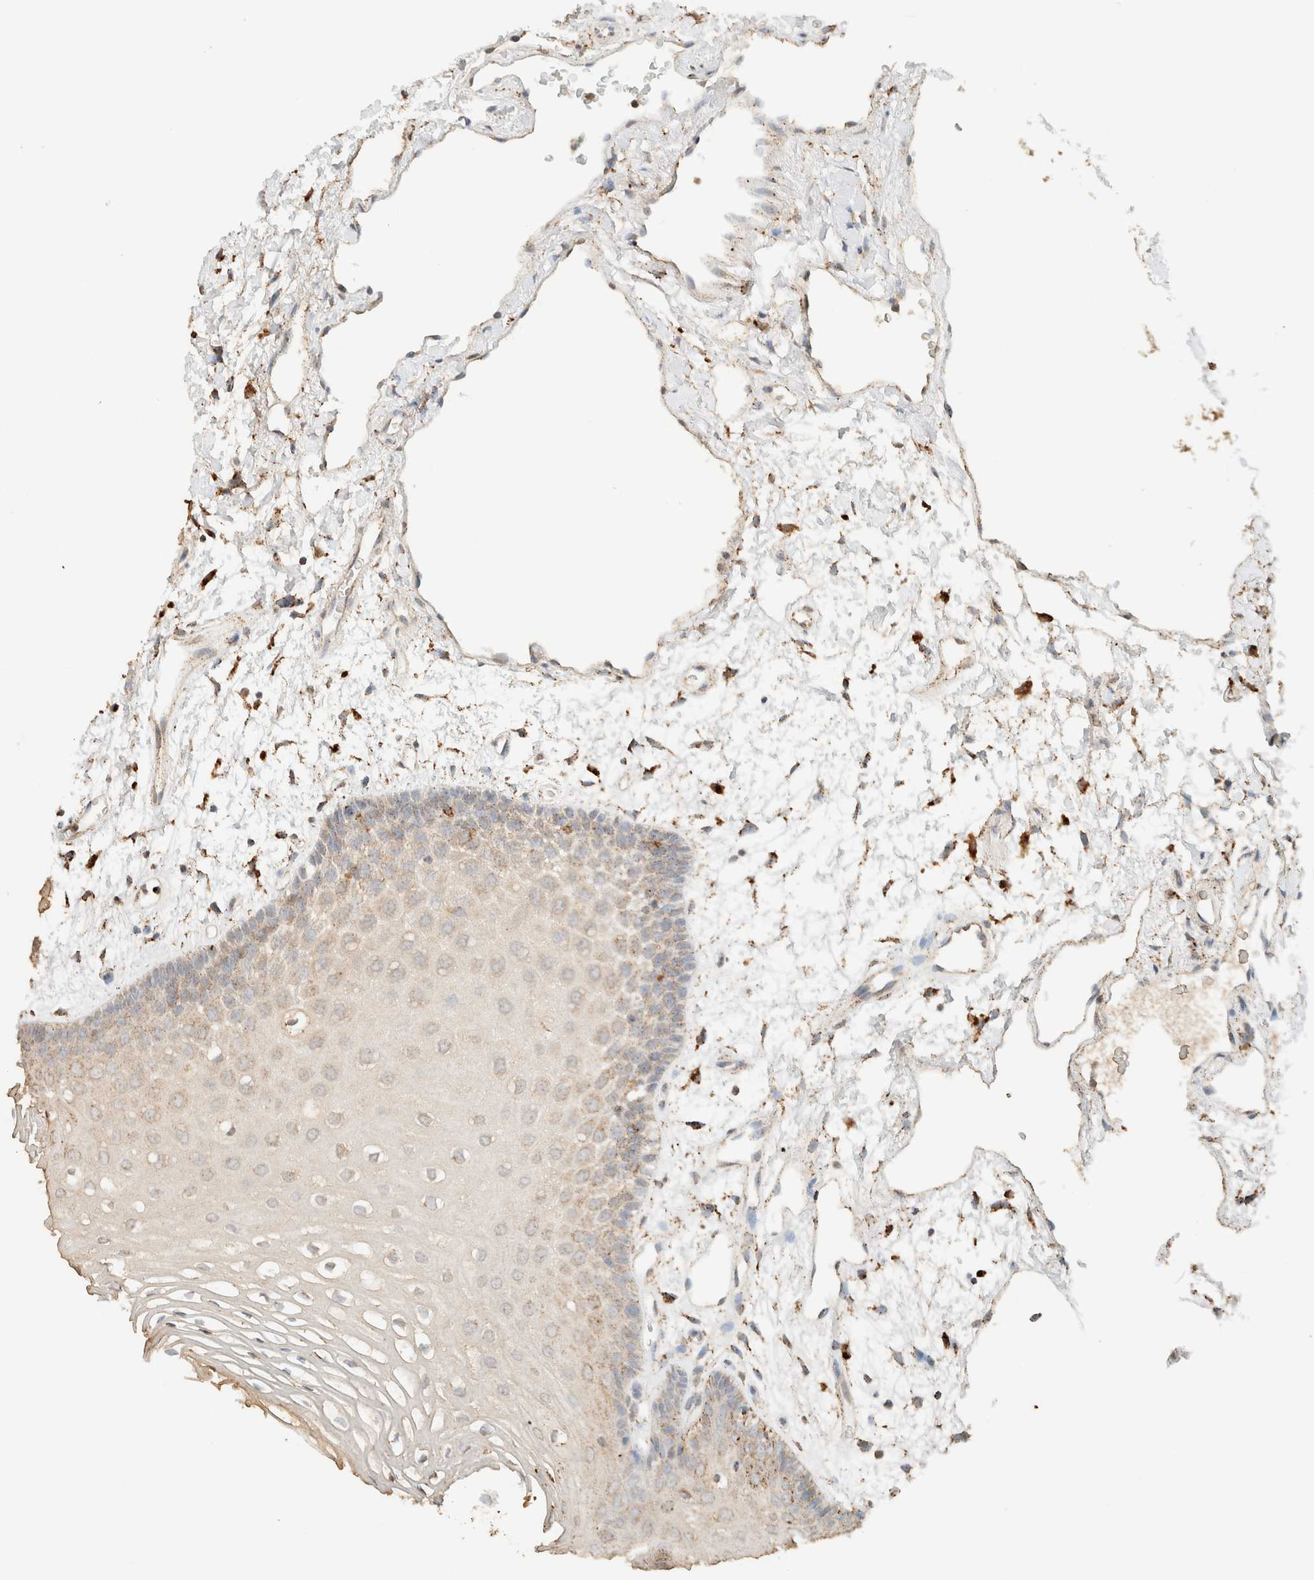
{"staining": {"intensity": "weak", "quantity": "25%-75%", "location": "cytoplasmic/membranous"}, "tissue": "oral mucosa", "cell_type": "Squamous epithelial cells", "image_type": "normal", "snomed": [{"axis": "morphology", "description": "Normal tissue, NOS"}, {"axis": "topography", "description": "Skeletal muscle"}, {"axis": "topography", "description": "Oral tissue"}, {"axis": "topography", "description": "Peripheral nerve tissue"}], "caption": "High-power microscopy captured an immunohistochemistry (IHC) image of benign oral mucosa, revealing weak cytoplasmic/membranous positivity in approximately 25%-75% of squamous epithelial cells.", "gene": "CTSC", "patient": {"sex": "female", "age": 84}}